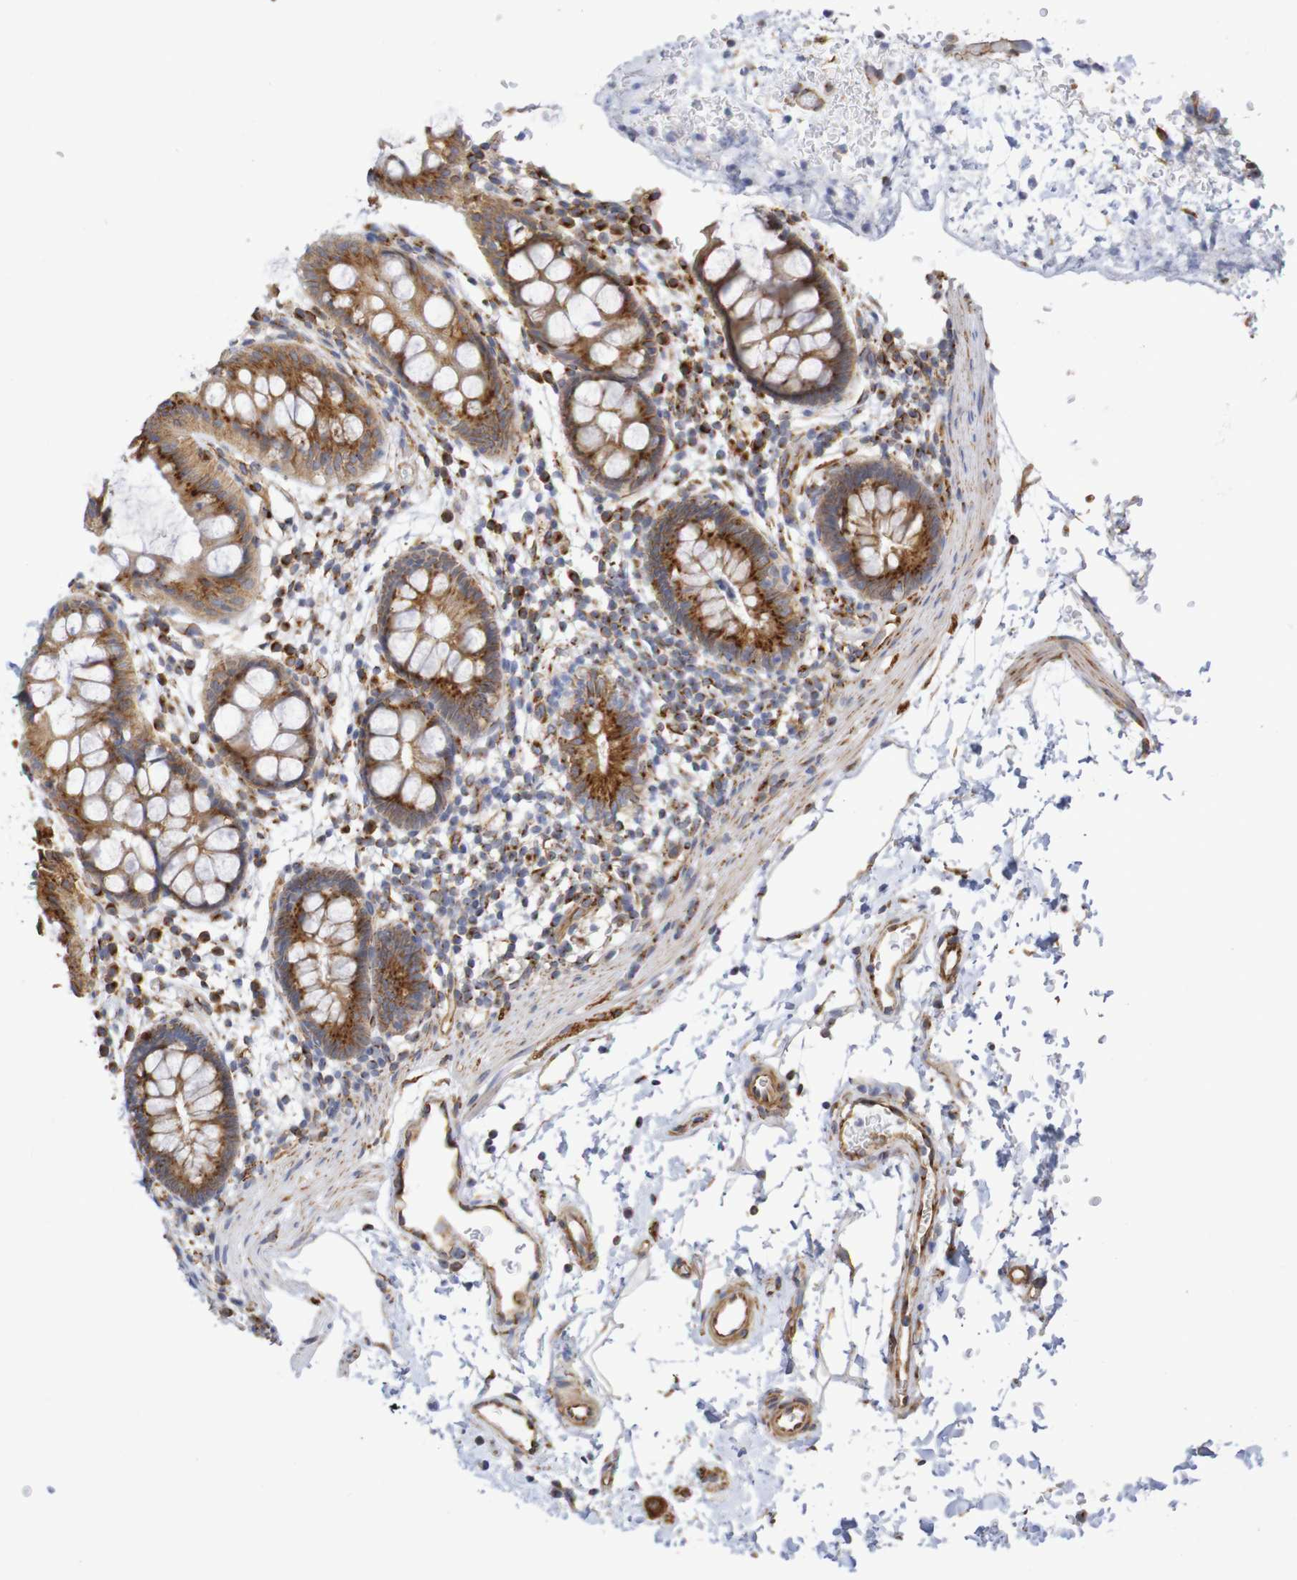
{"staining": {"intensity": "moderate", "quantity": ">75%", "location": "cytoplasmic/membranous"}, "tissue": "rectum", "cell_type": "Glandular cells", "image_type": "normal", "snomed": [{"axis": "morphology", "description": "Normal tissue, NOS"}, {"axis": "topography", "description": "Rectum"}], "caption": "Immunohistochemical staining of normal rectum displays >75% levels of moderate cytoplasmic/membranous protein positivity in approximately >75% of glandular cells.", "gene": "DCP2", "patient": {"sex": "female", "age": 24}}